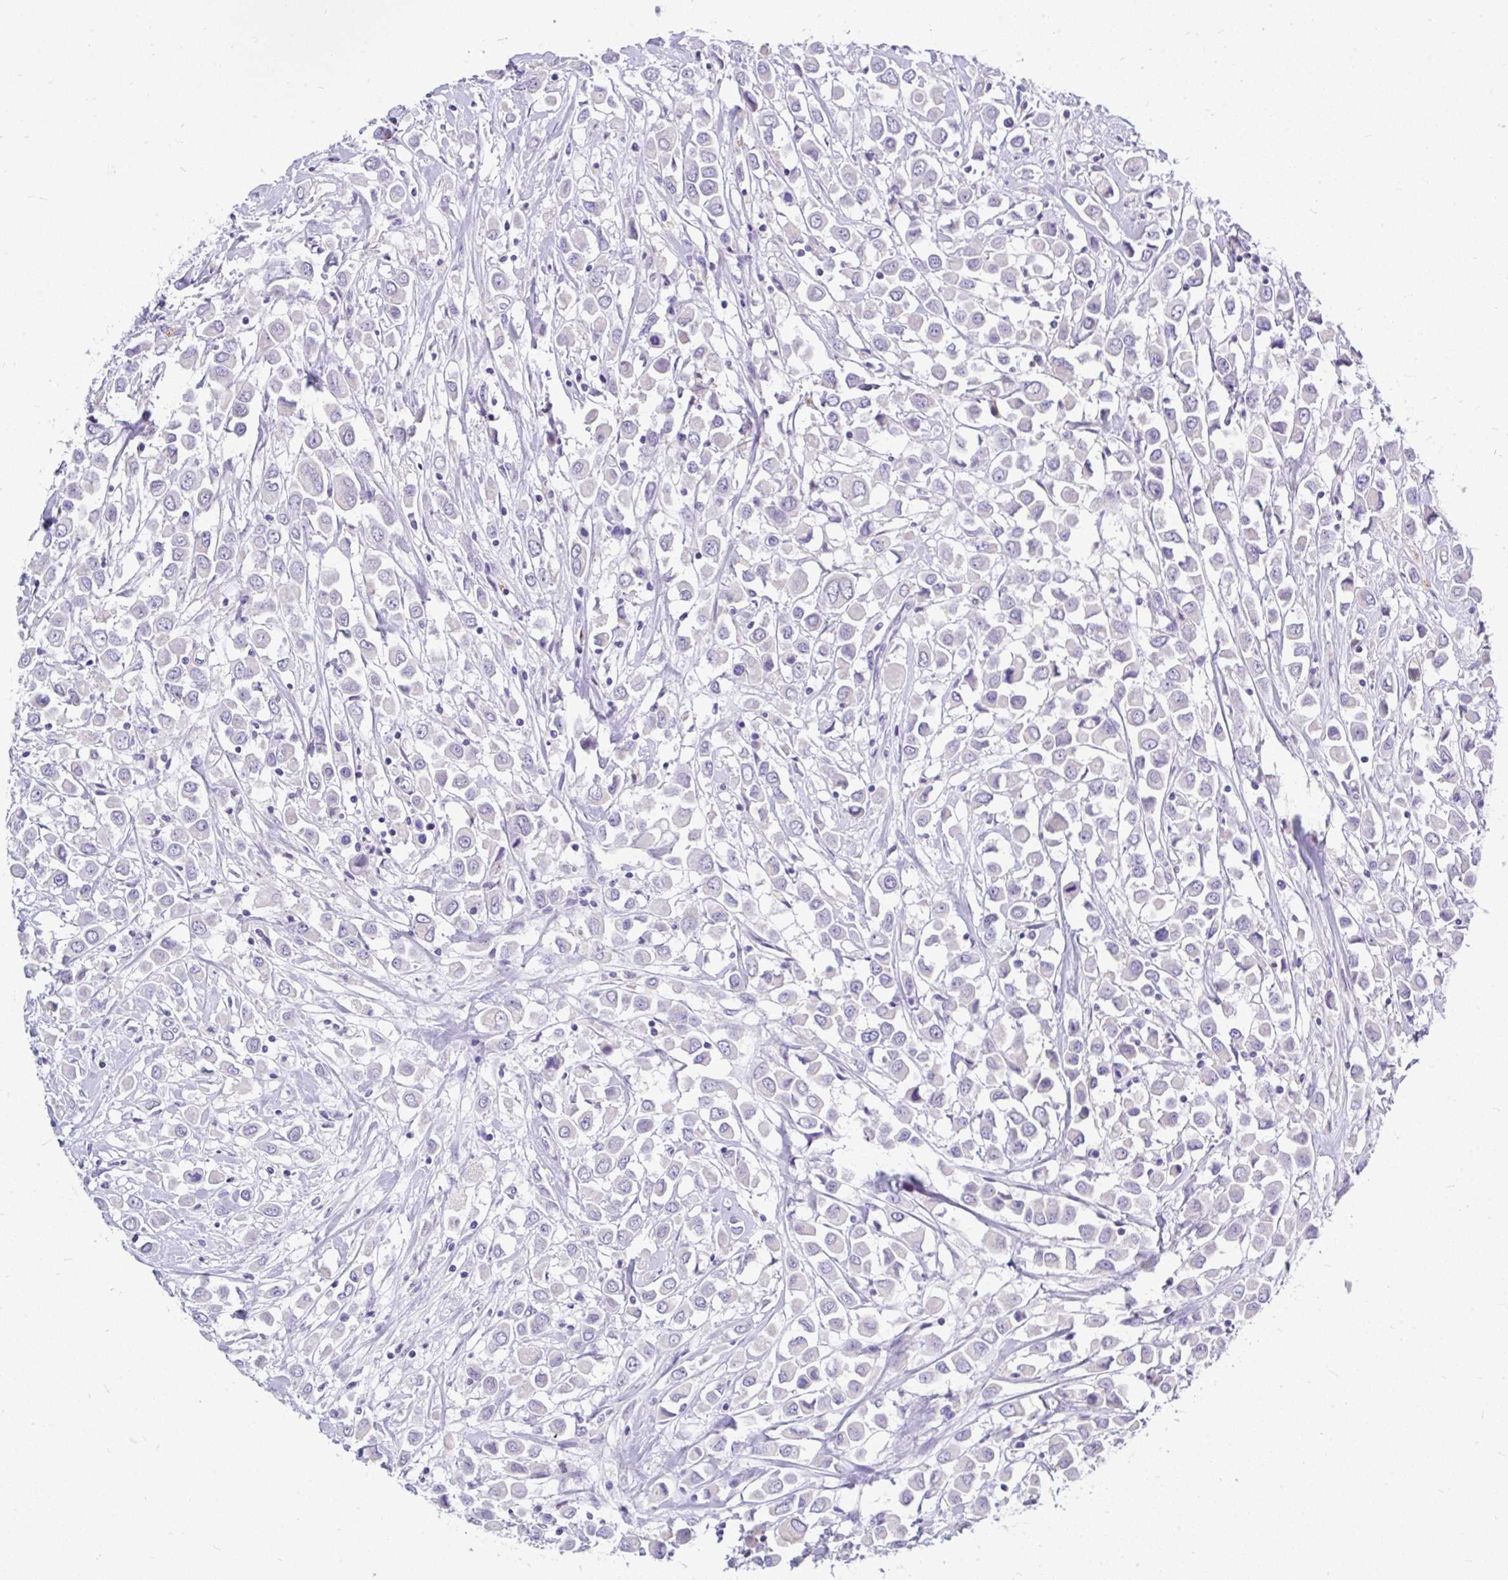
{"staining": {"intensity": "negative", "quantity": "none", "location": "none"}, "tissue": "breast cancer", "cell_type": "Tumor cells", "image_type": "cancer", "snomed": [{"axis": "morphology", "description": "Duct carcinoma"}, {"axis": "topography", "description": "Breast"}], "caption": "High magnification brightfield microscopy of infiltrating ductal carcinoma (breast) stained with DAB (3,3'-diaminobenzidine) (brown) and counterstained with hematoxylin (blue): tumor cells show no significant staining.", "gene": "INTS5", "patient": {"sex": "female", "age": 61}}